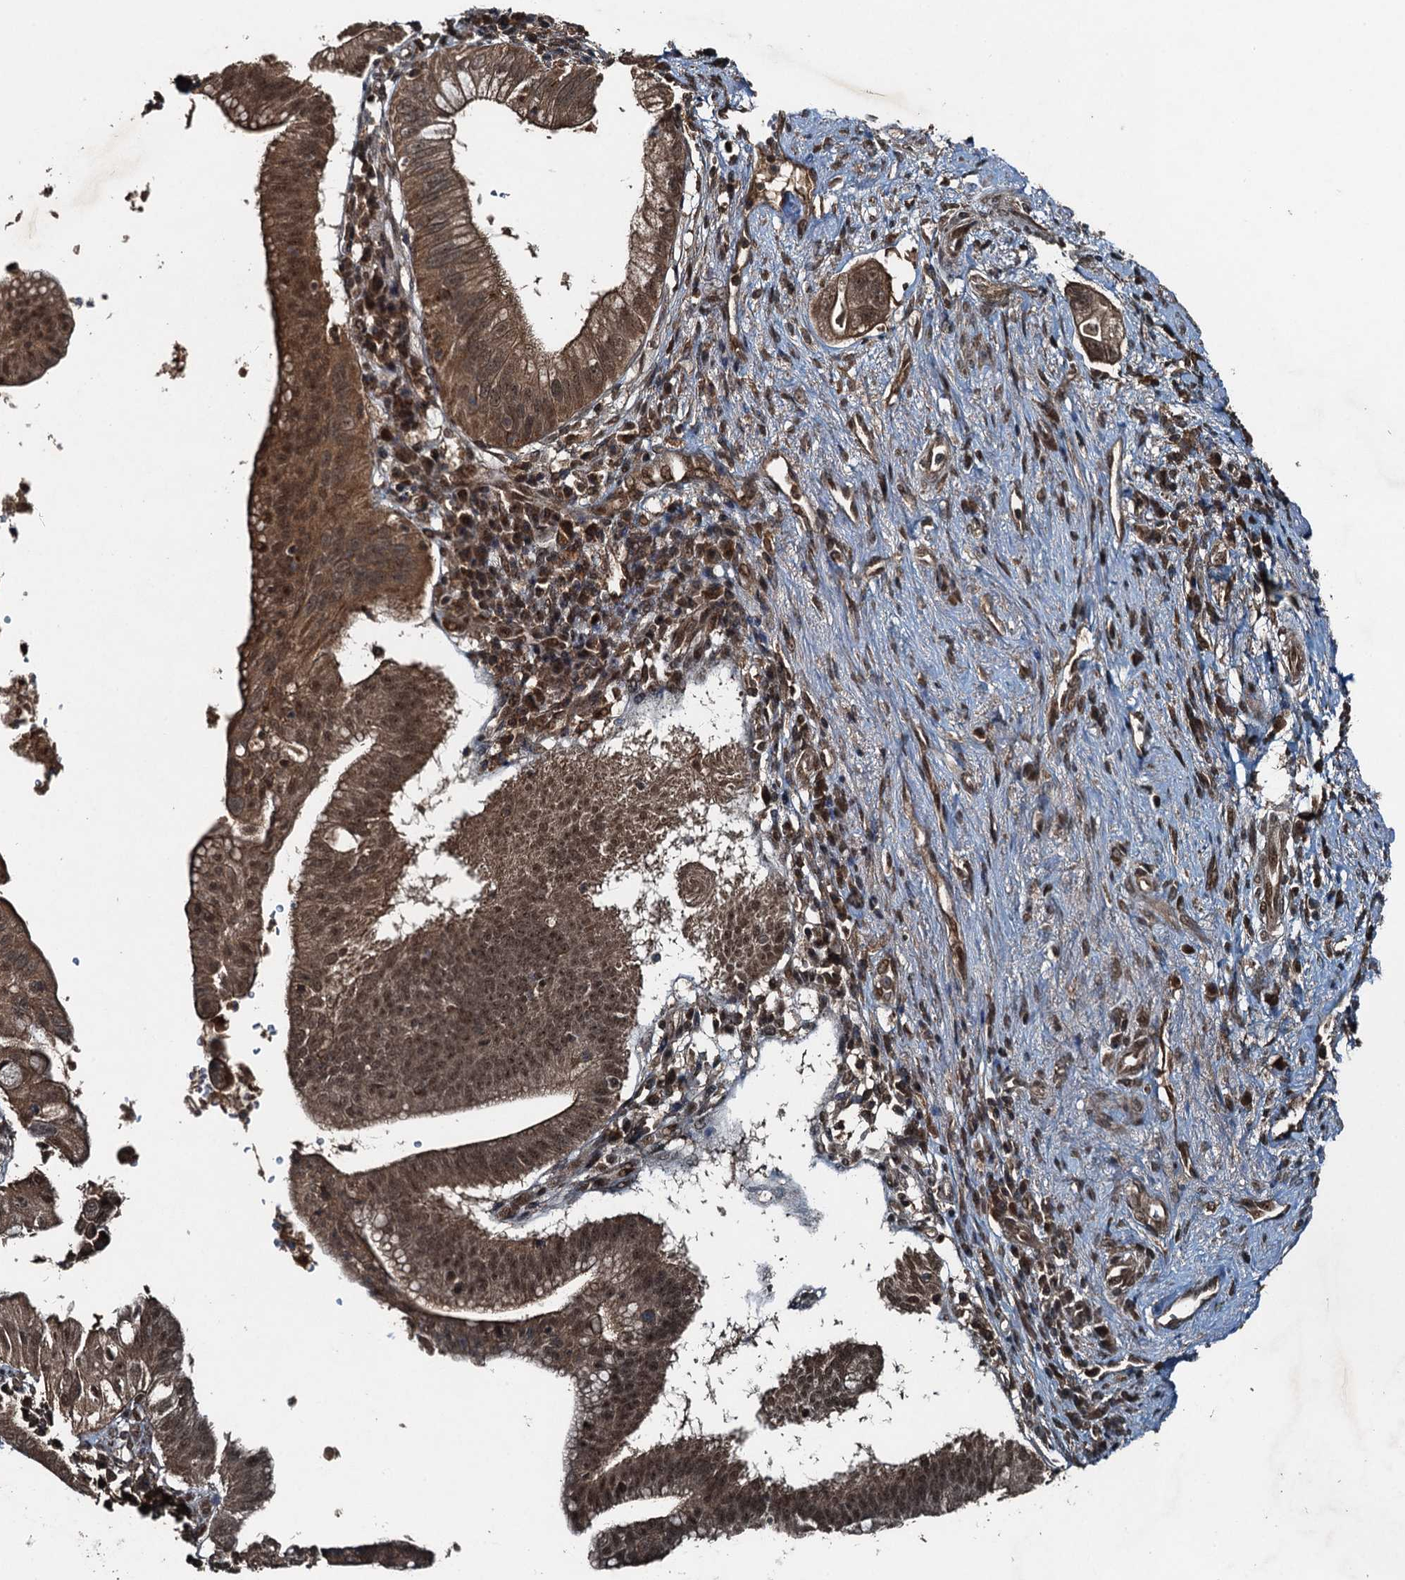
{"staining": {"intensity": "moderate", "quantity": ">75%", "location": "cytoplasmic/membranous,nuclear"}, "tissue": "pancreatic cancer", "cell_type": "Tumor cells", "image_type": "cancer", "snomed": [{"axis": "morphology", "description": "Adenocarcinoma, NOS"}, {"axis": "topography", "description": "Pancreas"}], "caption": "DAB (3,3'-diaminobenzidine) immunohistochemical staining of human pancreatic adenocarcinoma shows moderate cytoplasmic/membranous and nuclear protein positivity in about >75% of tumor cells. Immunohistochemistry (ihc) stains the protein in brown and the nuclei are stained blue.", "gene": "UBXN6", "patient": {"sex": "male", "age": 68}}